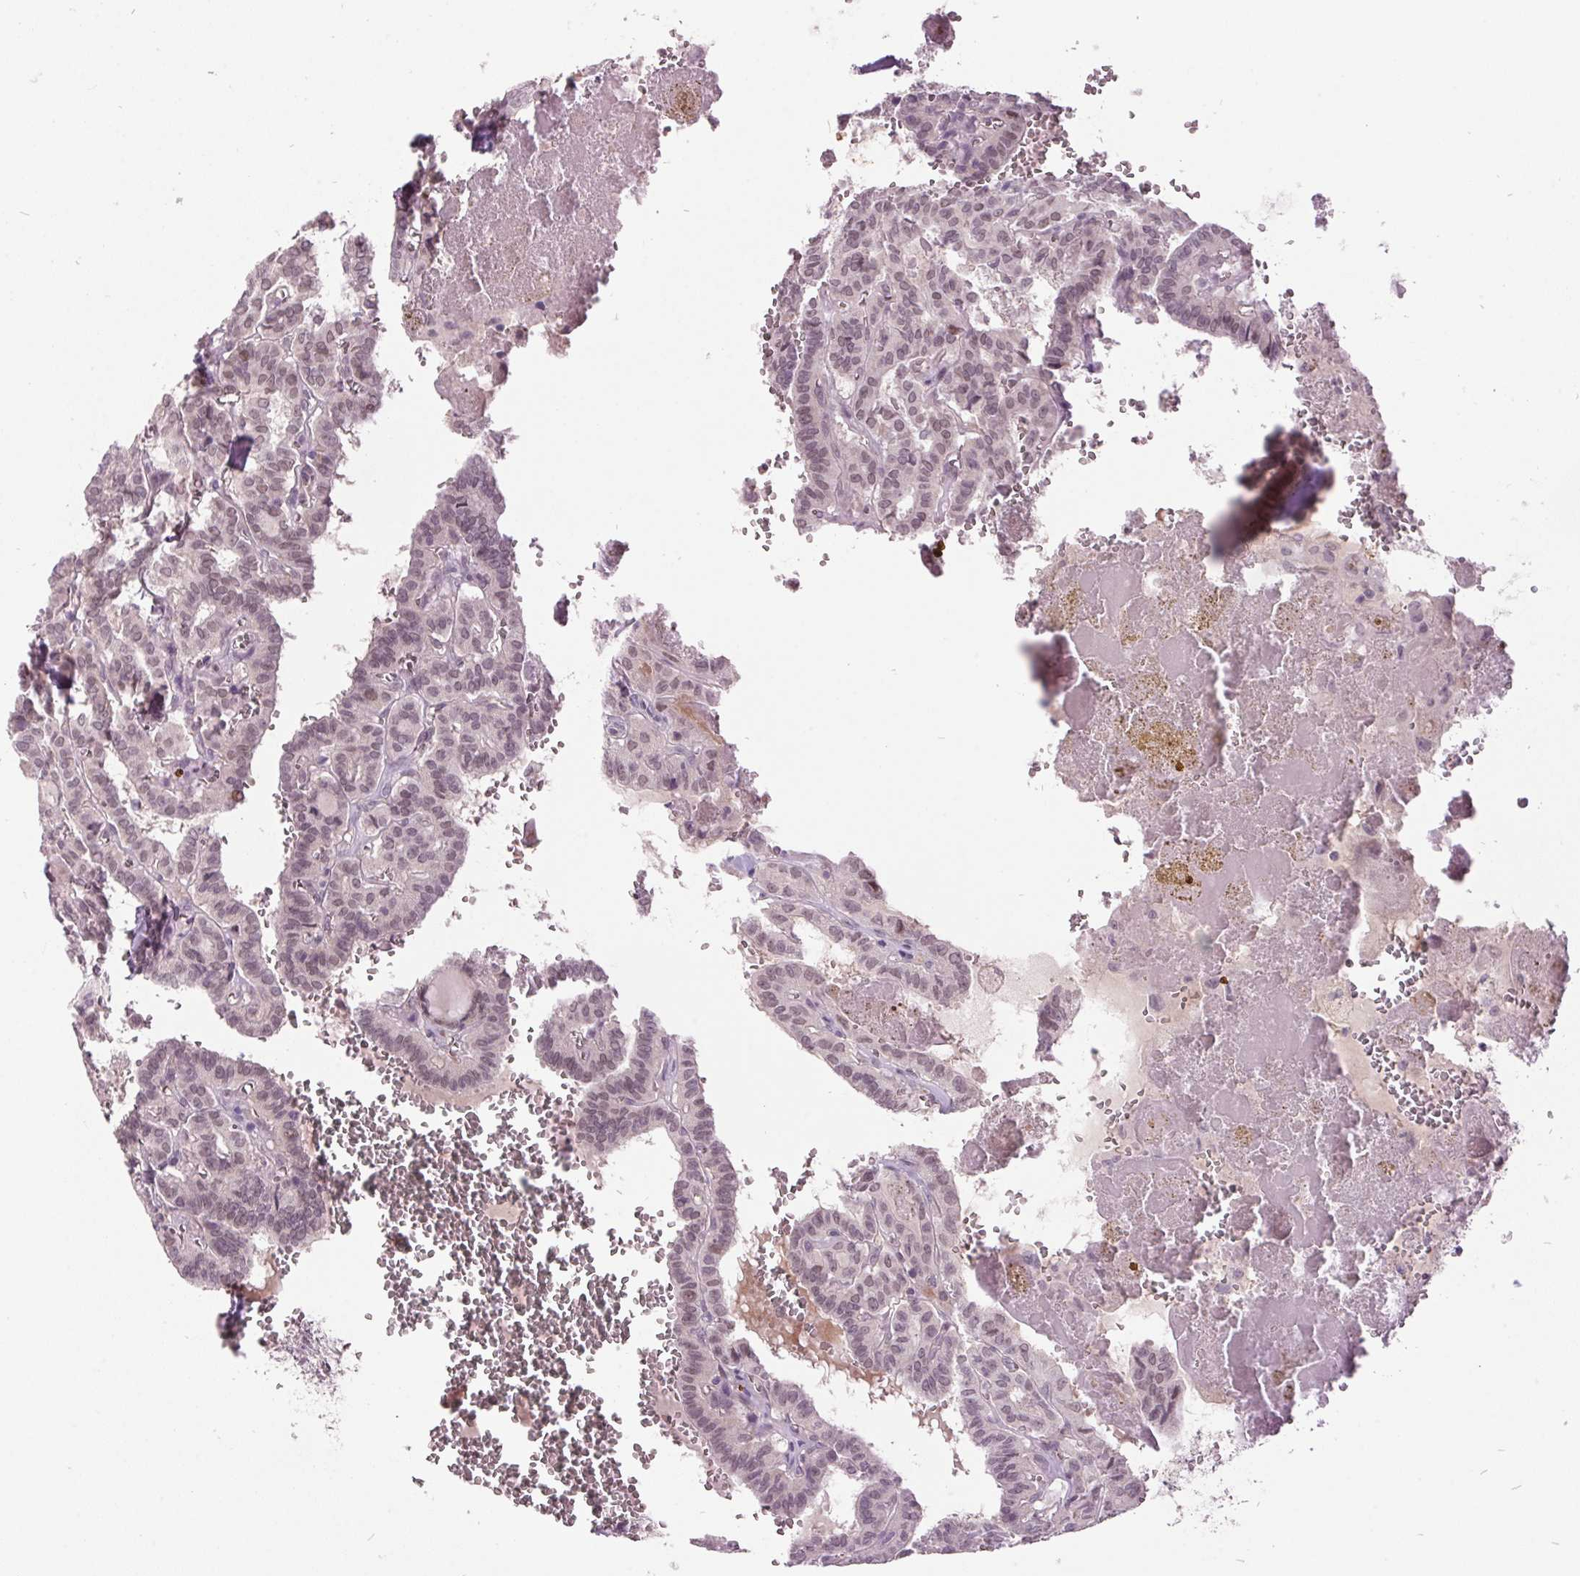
{"staining": {"intensity": "weak", "quantity": "<25%", "location": "nuclear"}, "tissue": "thyroid cancer", "cell_type": "Tumor cells", "image_type": "cancer", "snomed": [{"axis": "morphology", "description": "Papillary adenocarcinoma, NOS"}, {"axis": "topography", "description": "Thyroid gland"}], "caption": "Thyroid cancer (papillary adenocarcinoma) was stained to show a protein in brown. There is no significant expression in tumor cells. (DAB immunohistochemistry visualized using brightfield microscopy, high magnification).", "gene": "C2orf16", "patient": {"sex": "female", "age": 21}}